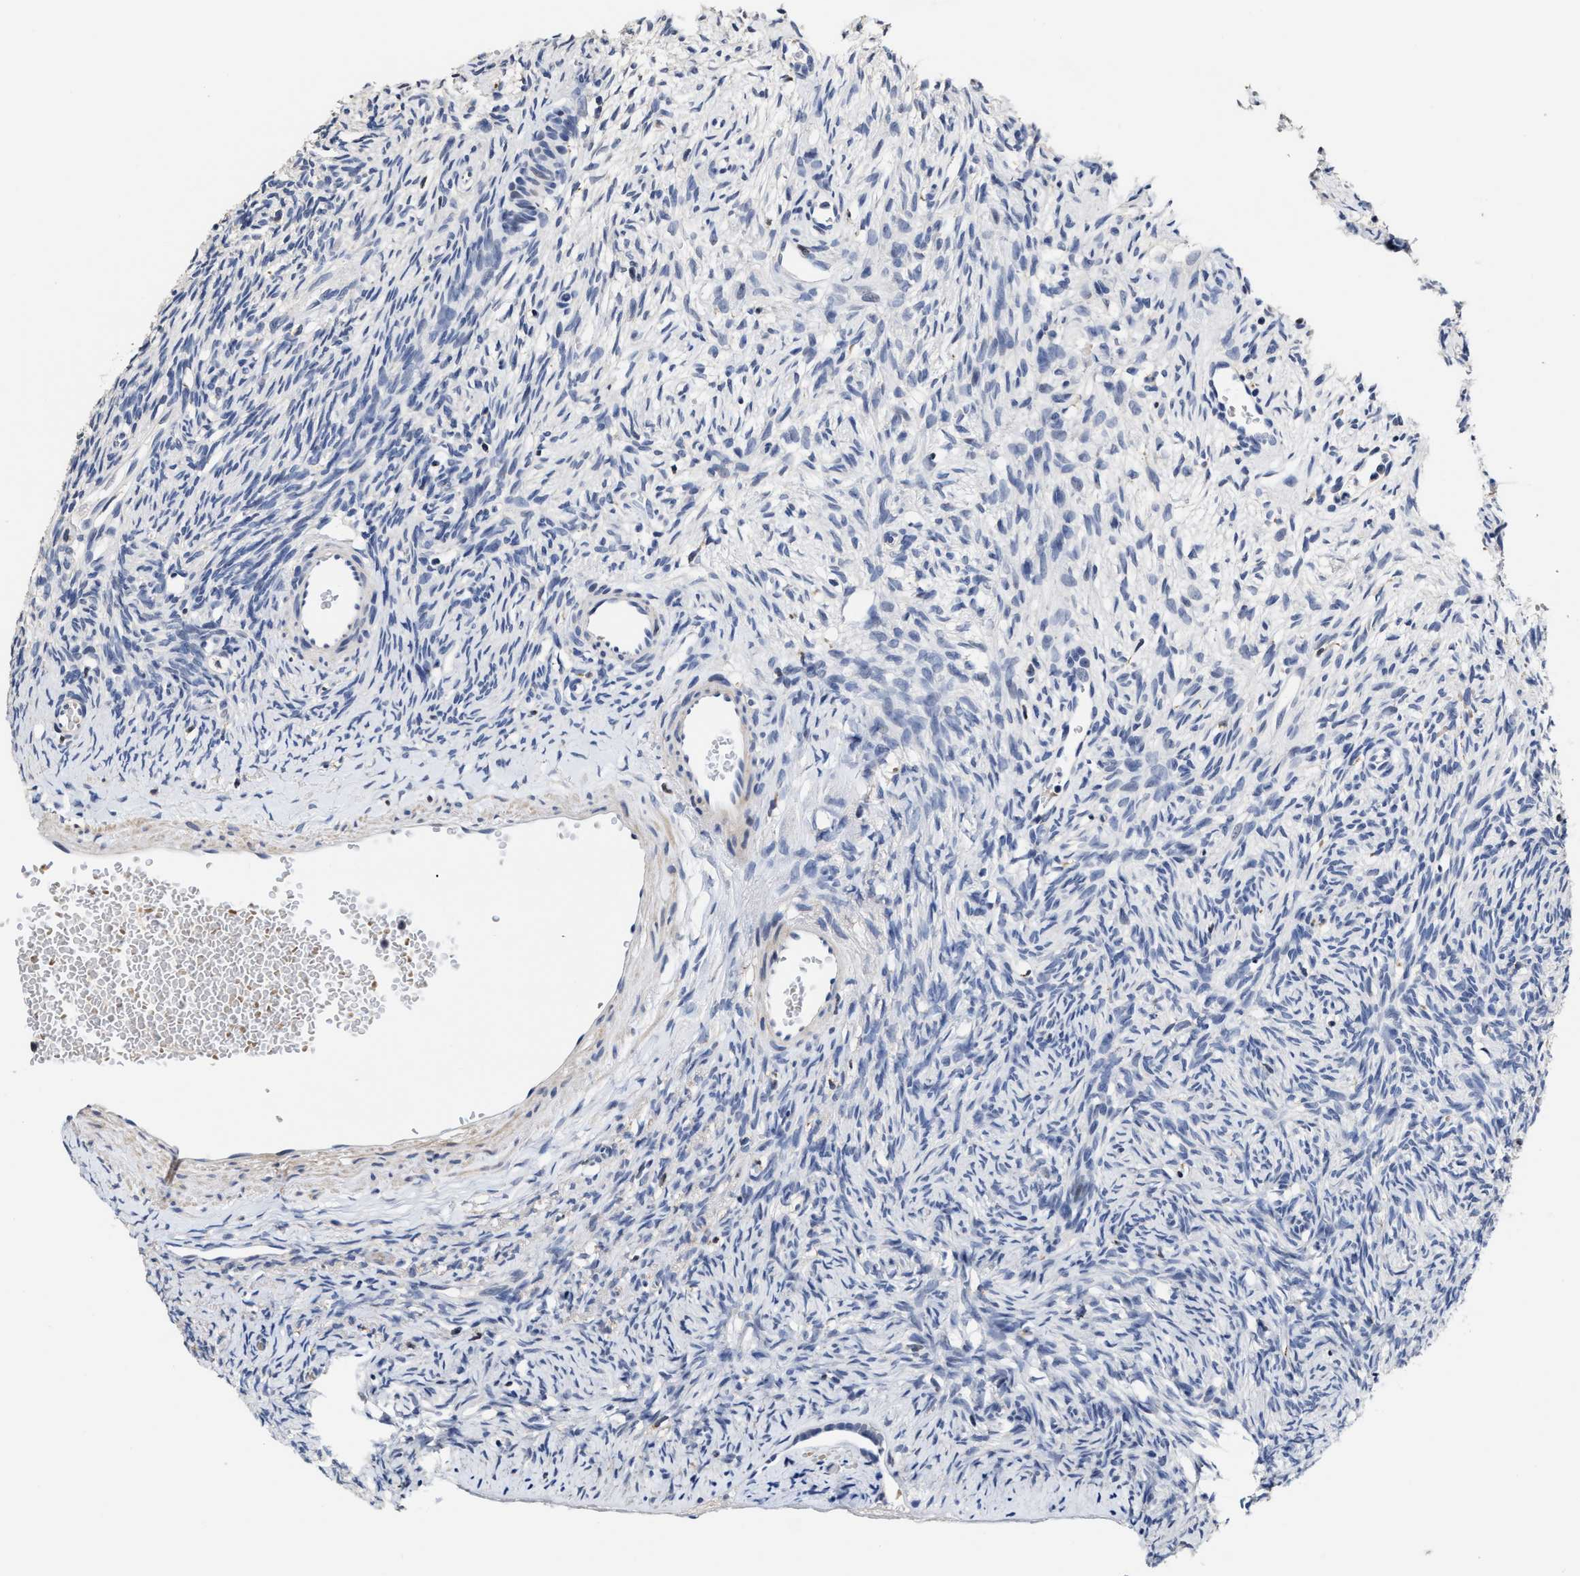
{"staining": {"intensity": "negative", "quantity": "none", "location": "none"}, "tissue": "ovary", "cell_type": "Ovarian stroma cells", "image_type": "normal", "snomed": [{"axis": "morphology", "description": "Normal tissue, NOS"}, {"axis": "topography", "description": "Ovary"}], "caption": "A high-resolution micrograph shows IHC staining of benign ovary, which reveals no significant staining in ovarian stroma cells.", "gene": "ZFAT", "patient": {"sex": "female", "age": 33}}